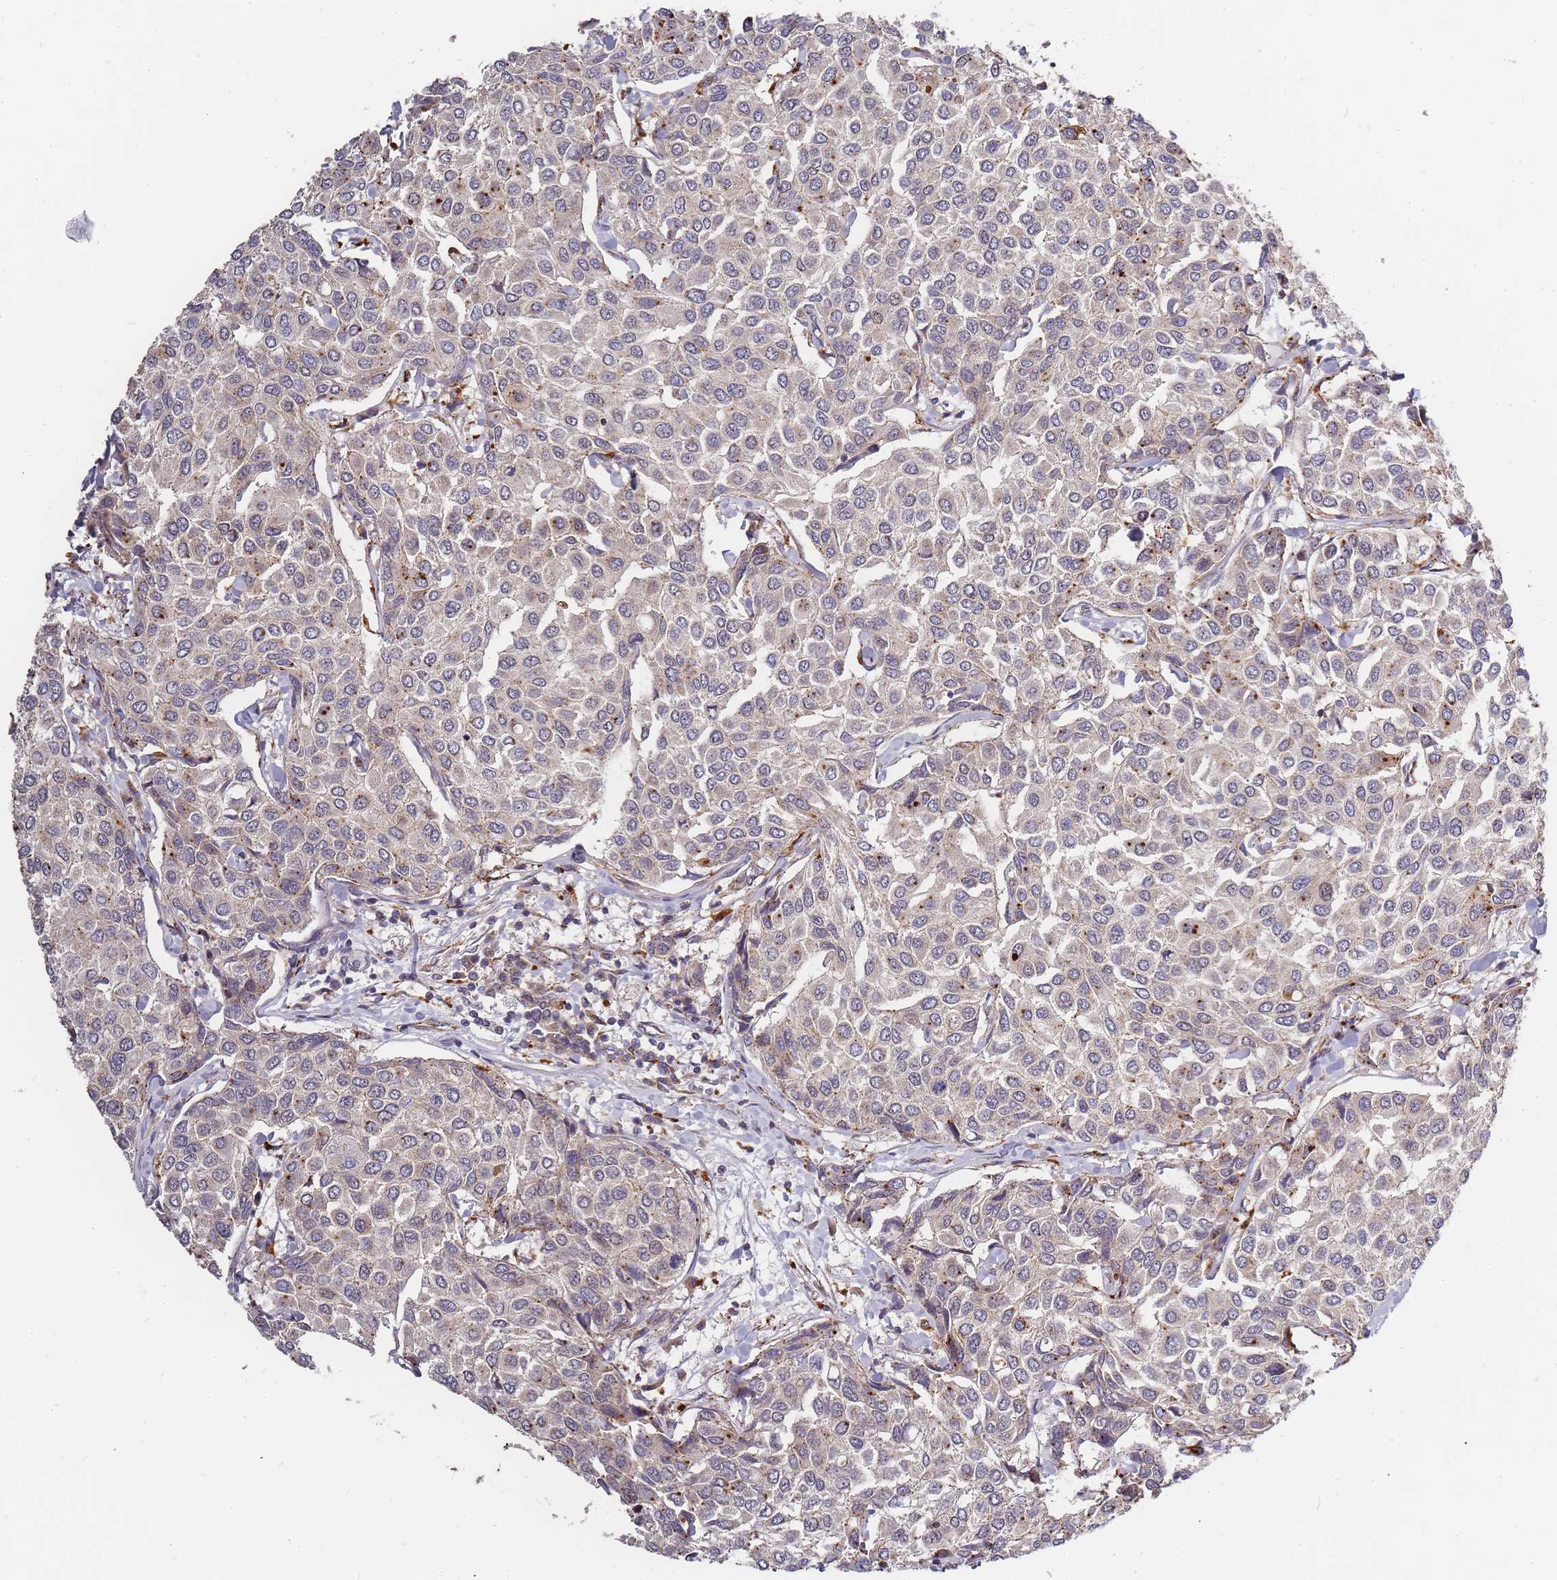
{"staining": {"intensity": "weak", "quantity": "<25%", "location": "cytoplasmic/membranous"}, "tissue": "breast cancer", "cell_type": "Tumor cells", "image_type": "cancer", "snomed": [{"axis": "morphology", "description": "Duct carcinoma"}, {"axis": "topography", "description": "Breast"}], "caption": "Tumor cells are negative for brown protein staining in breast cancer.", "gene": "ATG5", "patient": {"sex": "female", "age": 55}}